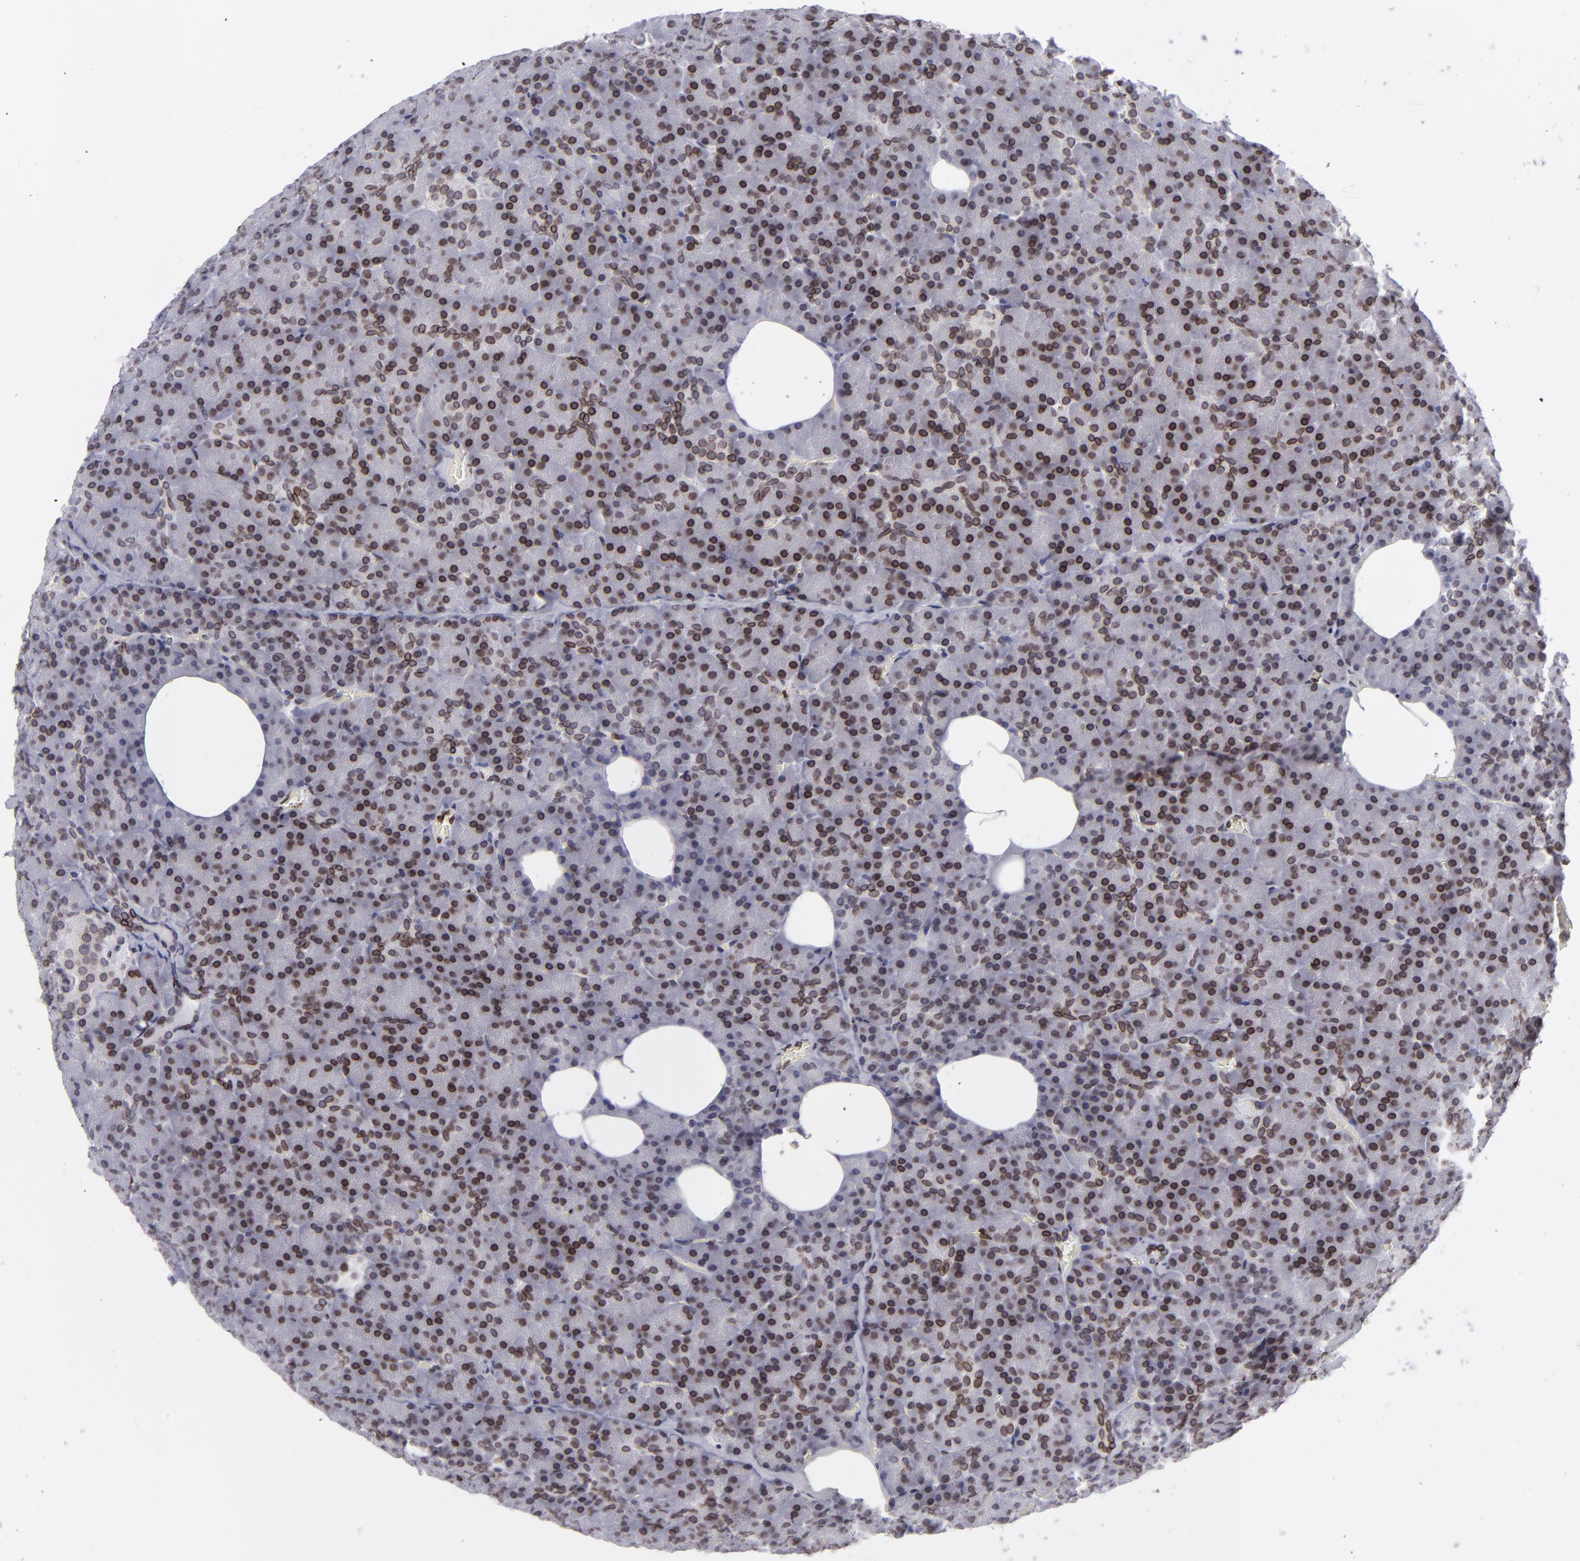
{"staining": {"intensity": "strong", "quantity": ">75%", "location": "nuclear"}, "tissue": "pancreas", "cell_type": "Exocrine glandular cells", "image_type": "normal", "snomed": [{"axis": "morphology", "description": "Normal tissue, NOS"}, {"axis": "topography", "description": "Pancreas"}], "caption": "IHC histopathology image of benign human pancreas stained for a protein (brown), which reveals high levels of strong nuclear positivity in about >75% of exocrine glandular cells.", "gene": "EMD", "patient": {"sex": "female", "age": 35}}